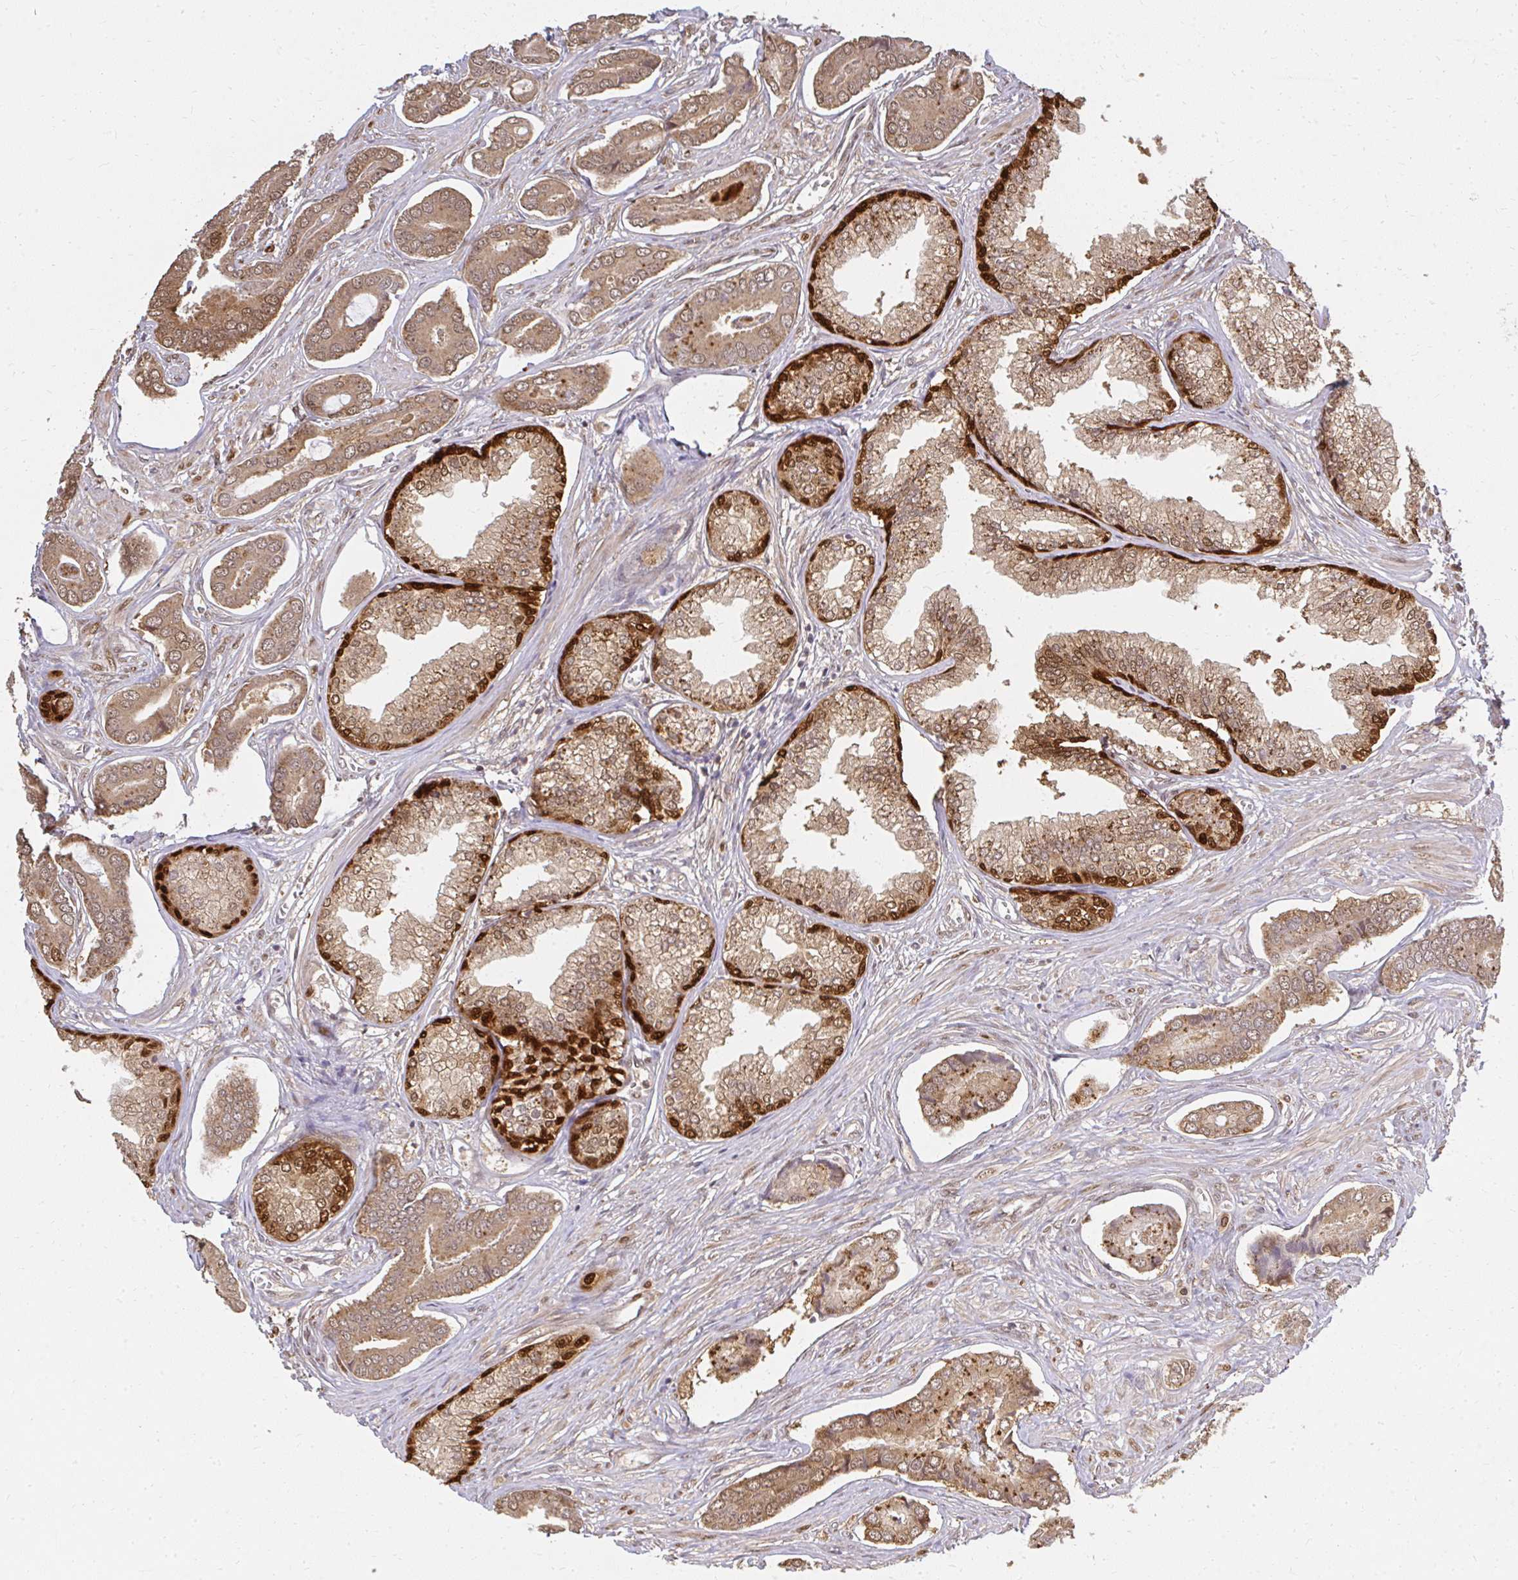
{"staining": {"intensity": "moderate", "quantity": ">75%", "location": "cytoplasmic/membranous,nuclear"}, "tissue": "prostate cancer", "cell_type": "Tumor cells", "image_type": "cancer", "snomed": [{"axis": "morphology", "description": "Adenocarcinoma, NOS"}, {"axis": "topography", "description": "Prostate and seminal vesicle, NOS"}], "caption": "High-power microscopy captured an immunohistochemistry micrograph of prostate cancer (adenocarcinoma), revealing moderate cytoplasmic/membranous and nuclear positivity in about >75% of tumor cells.", "gene": "LARS2", "patient": {"sex": "male", "age": 76}}